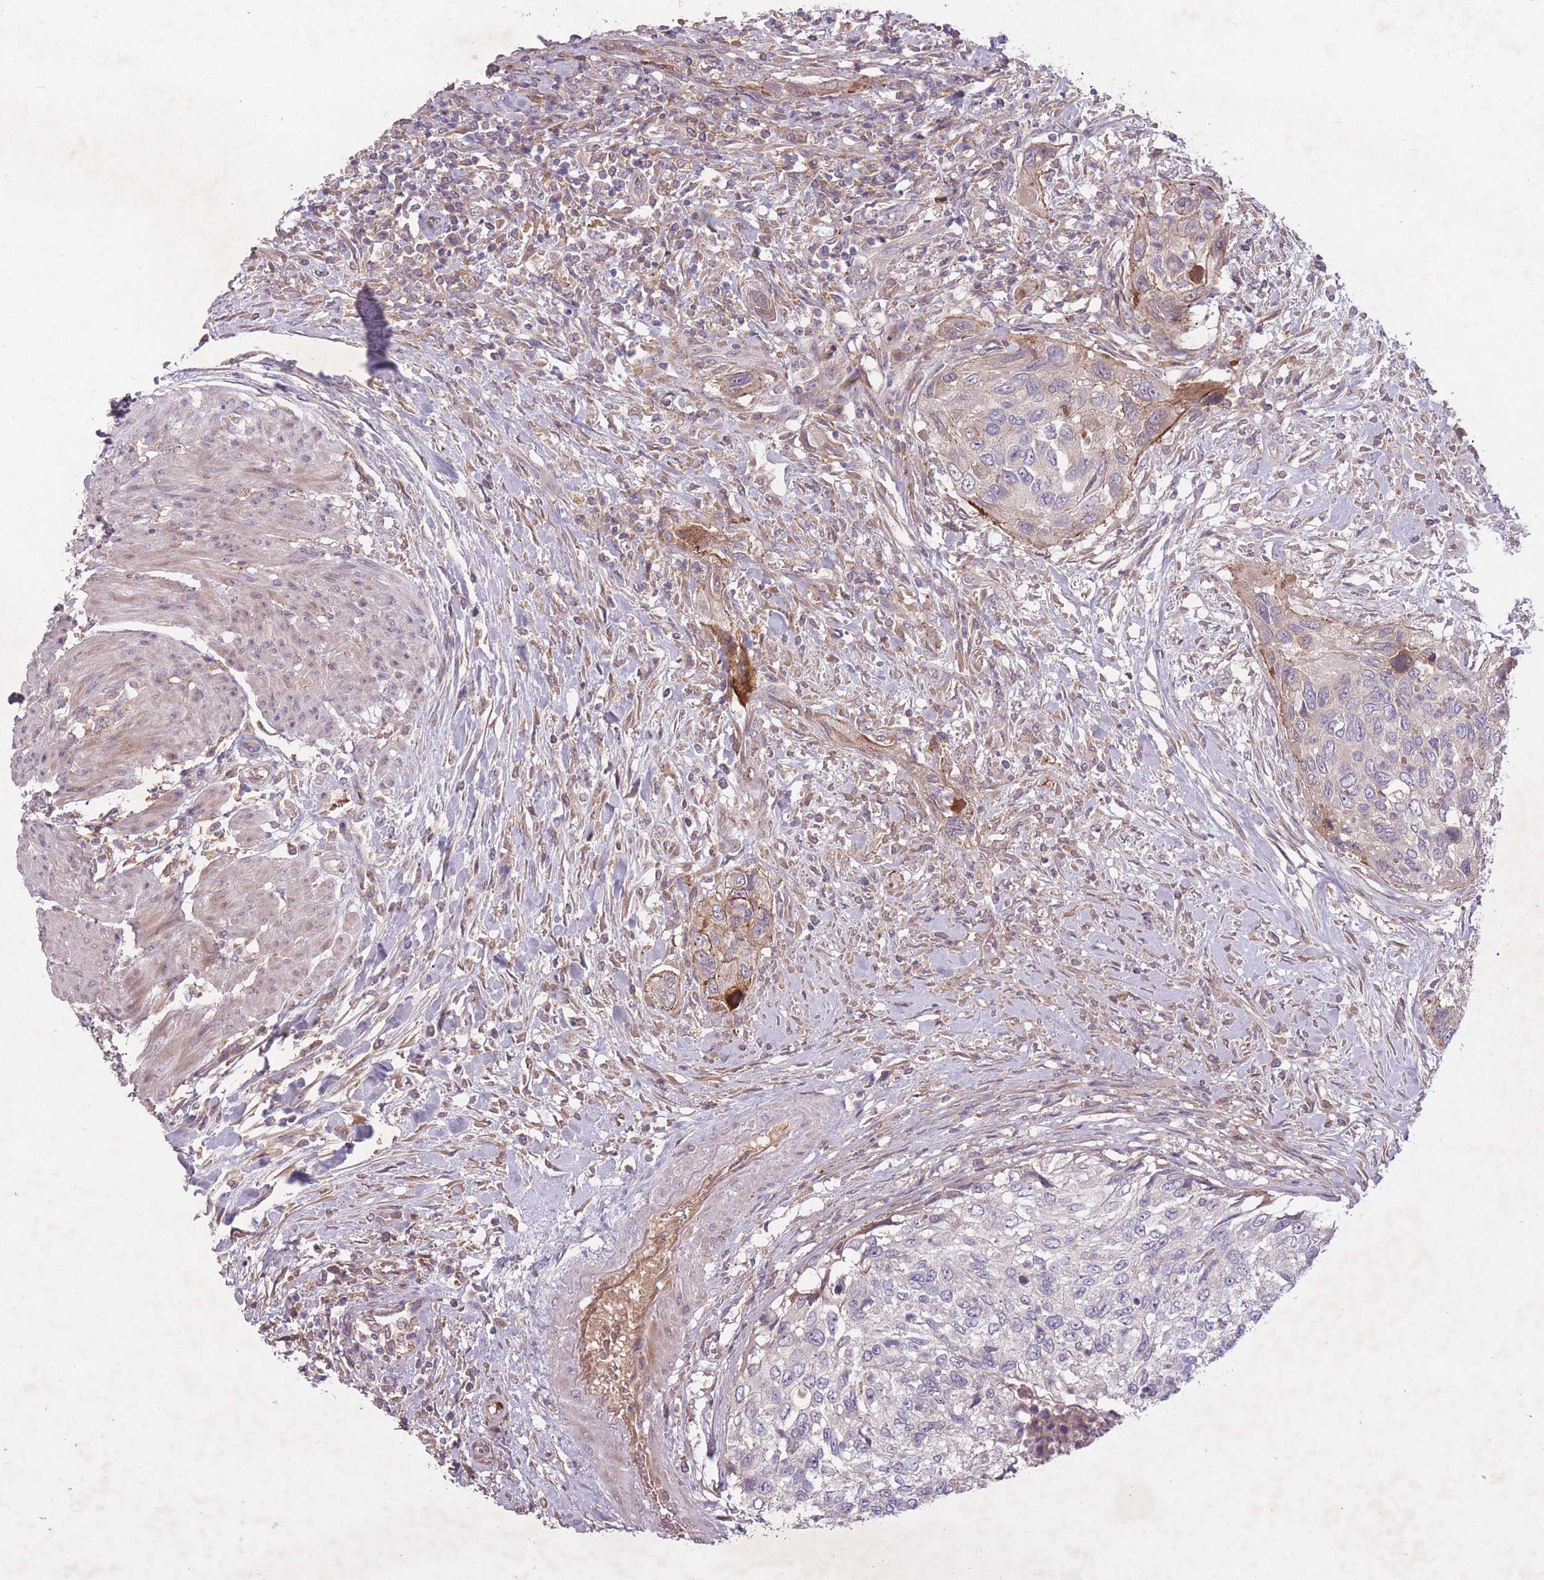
{"staining": {"intensity": "negative", "quantity": "none", "location": "none"}, "tissue": "urothelial cancer", "cell_type": "Tumor cells", "image_type": "cancer", "snomed": [{"axis": "morphology", "description": "Urothelial carcinoma, High grade"}, {"axis": "topography", "description": "Urinary bladder"}], "caption": "Urothelial carcinoma (high-grade) stained for a protein using immunohistochemistry exhibits no positivity tumor cells.", "gene": "OR2V2", "patient": {"sex": "female", "age": 60}}